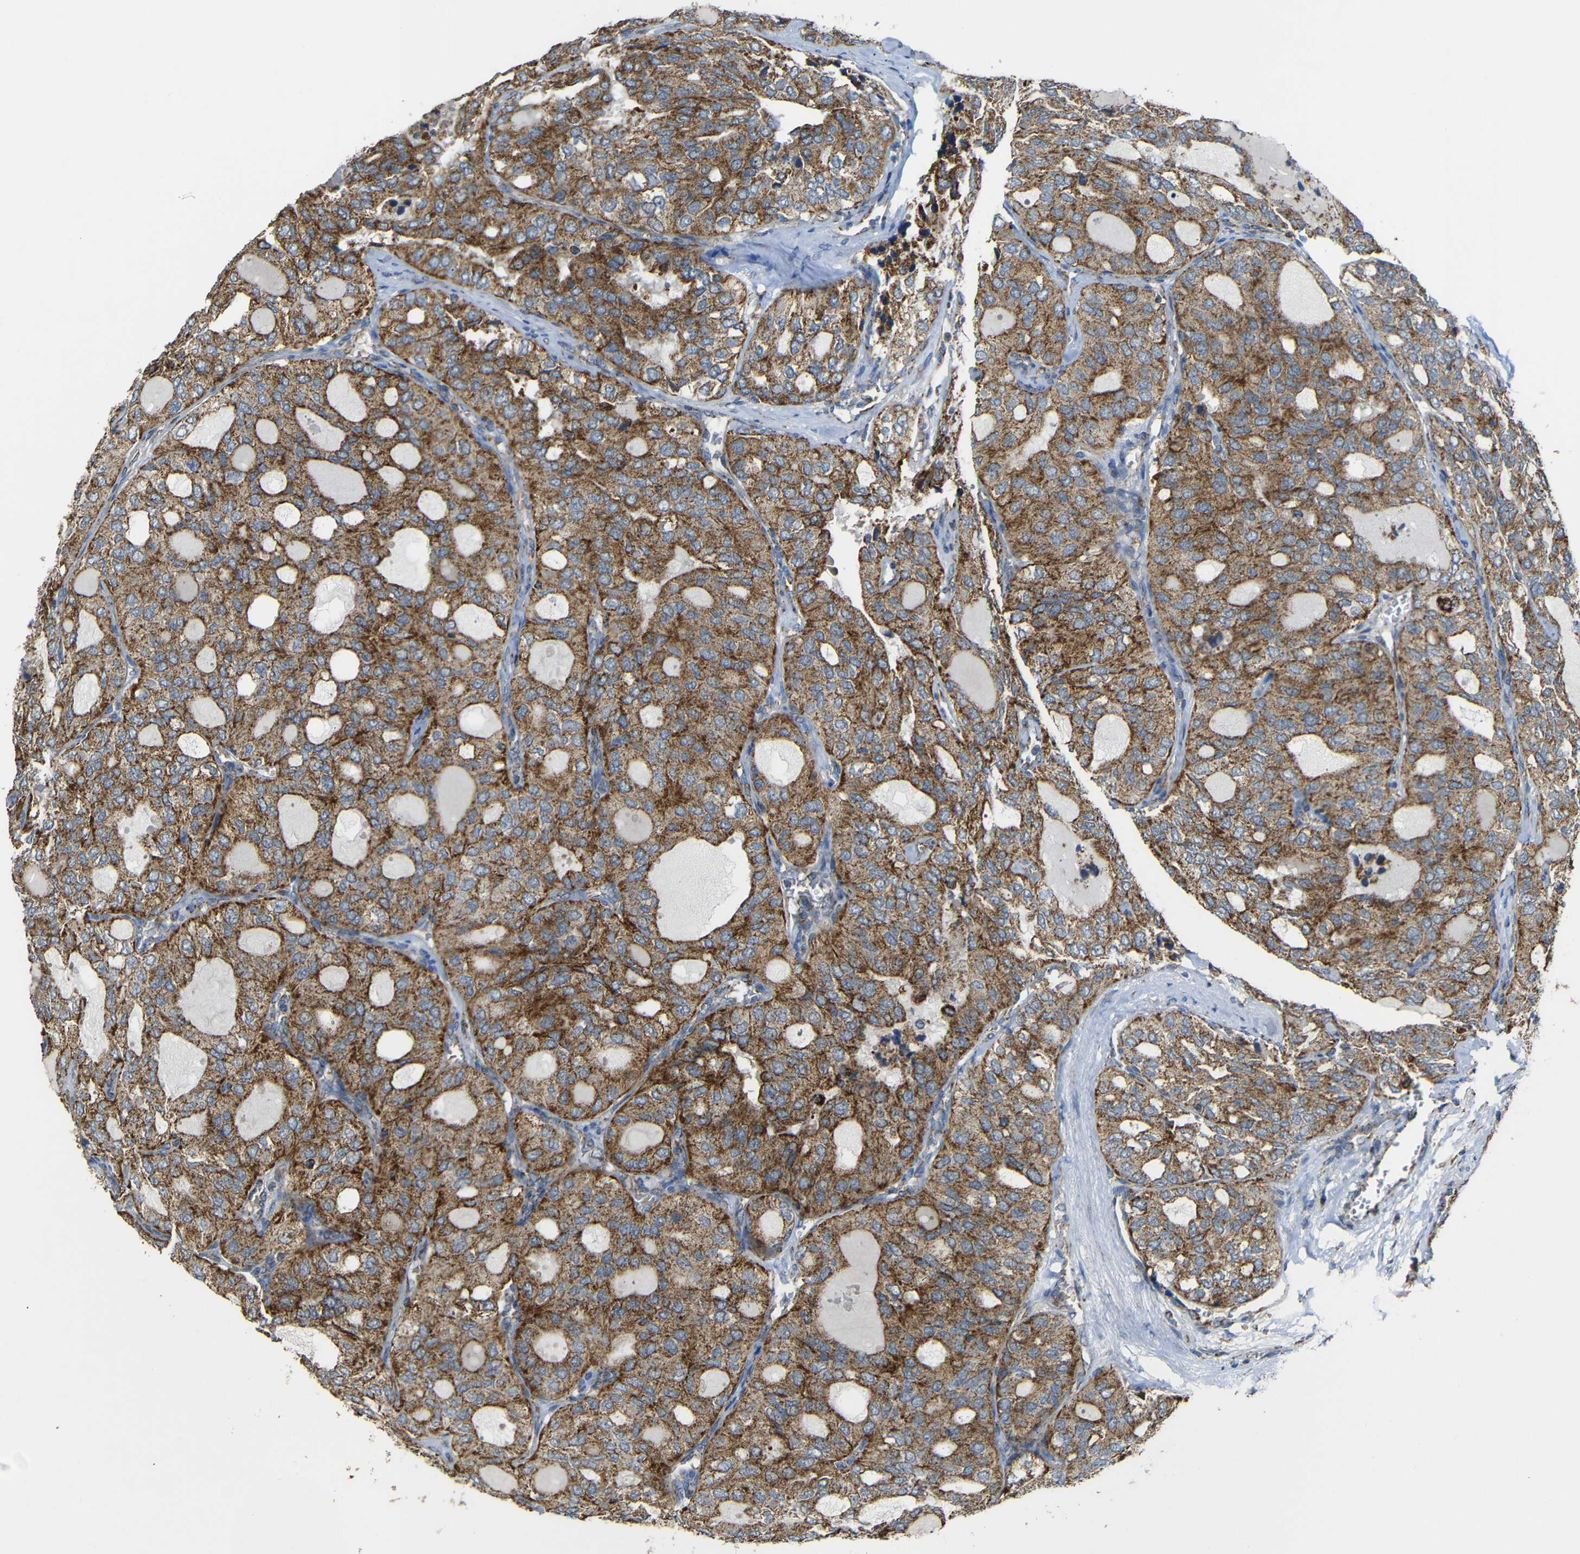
{"staining": {"intensity": "moderate", "quantity": ">75%", "location": "cytoplasmic/membranous"}, "tissue": "thyroid cancer", "cell_type": "Tumor cells", "image_type": "cancer", "snomed": [{"axis": "morphology", "description": "Follicular adenoma carcinoma, NOS"}, {"axis": "topography", "description": "Thyroid gland"}], "caption": "Immunohistochemical staining of follicular adenoma carcinoma (thyroid) displays moderate cytoplasmic/membranous protein staining in approximately >75% of tumor cells.", "gene": "NR3C2", "patient": {"sex": "male", "age": 75}}